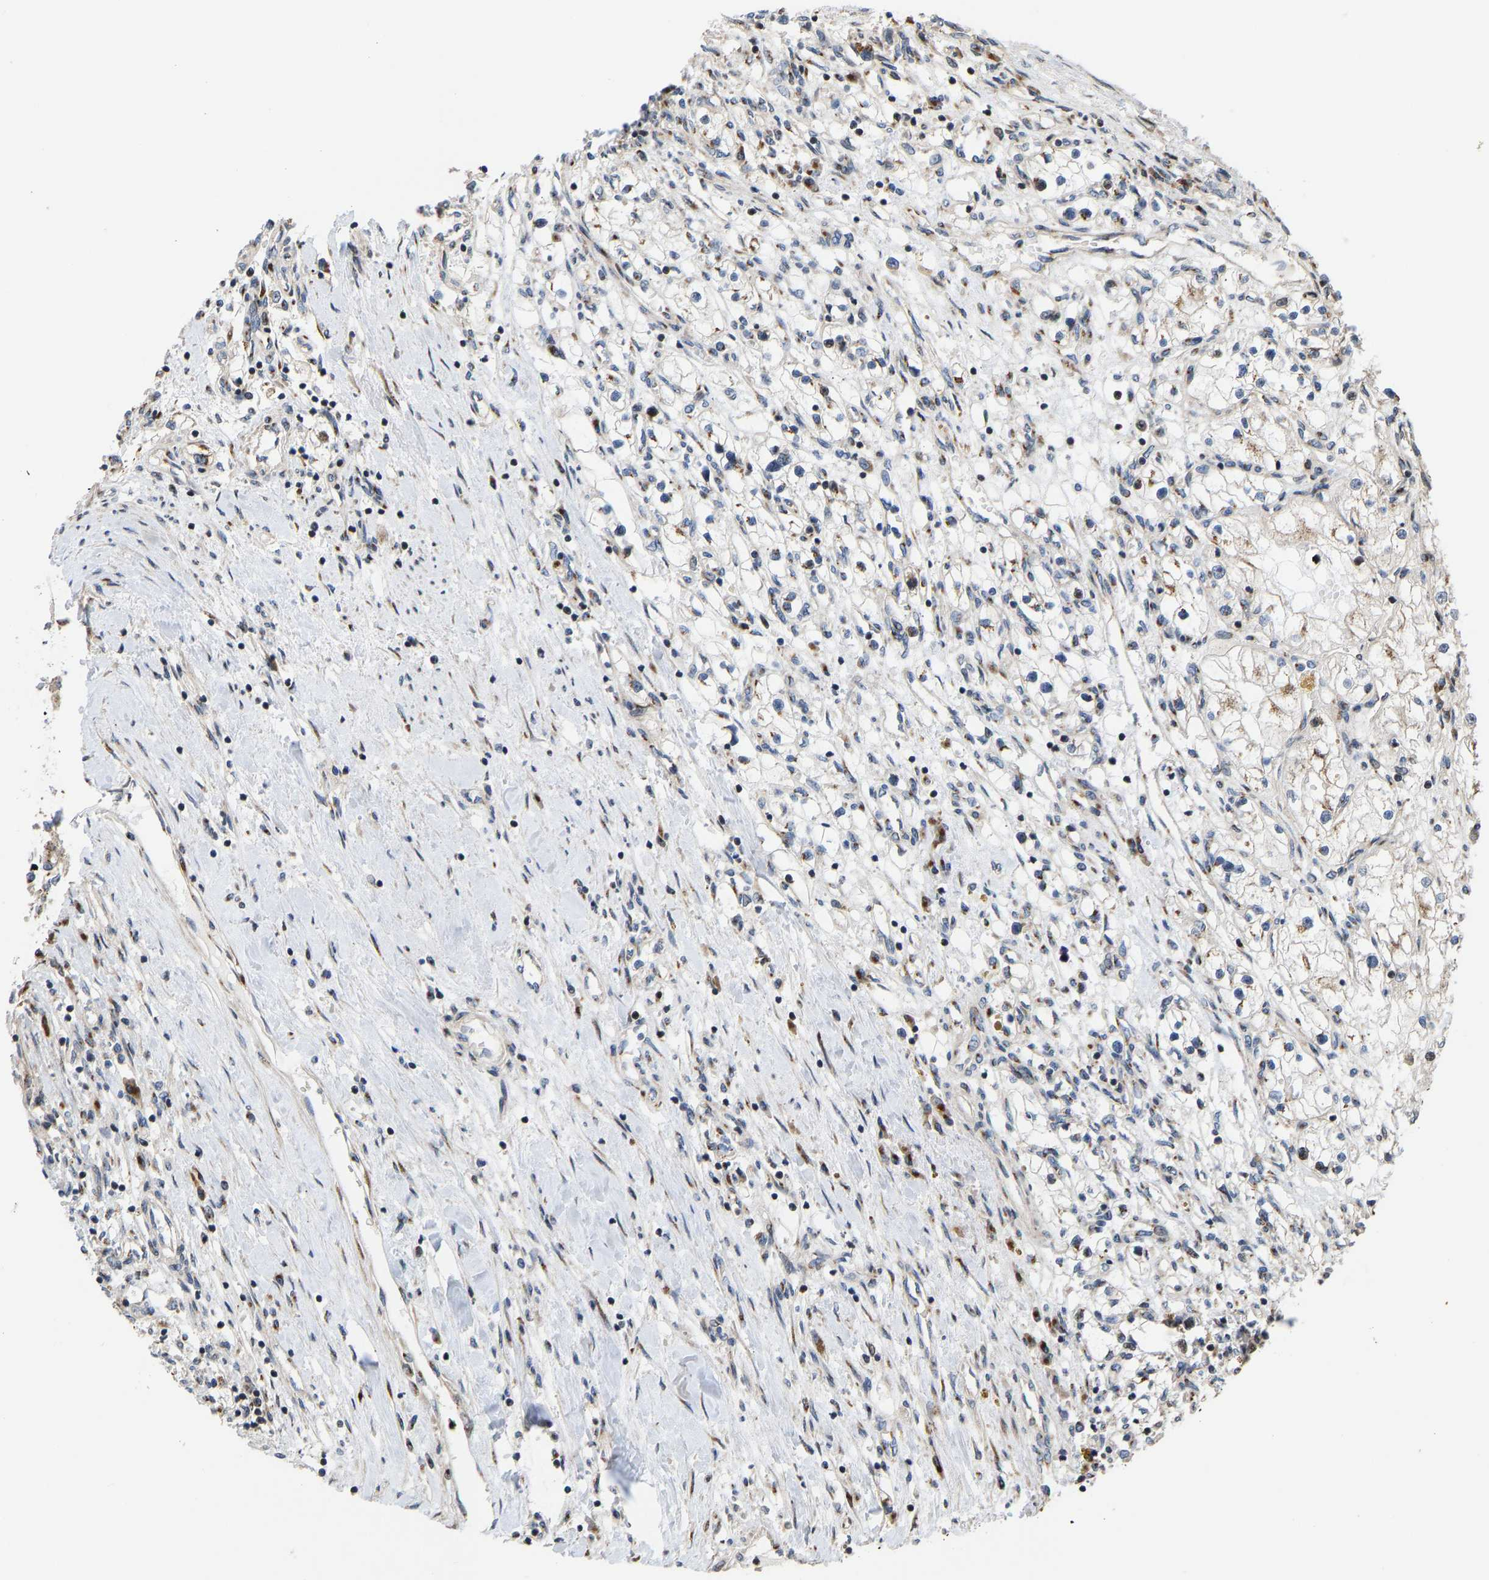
{"staining": {"intensity": "weak", "quantity": "<25%", "location": "cytoplasmic/membranous"}, "tissue": "renal cancer", "cell_type": "Tumor cells", "image_type": "cancer", "snomed": [{"axis": "morphology", "description": "Adenocarcinoma, NOS"}, {"axis": "topography", "description": "Kidney"}], "caption": "The photomicrograph reveals no significant positivity in tumor cells of adenocarcinoma (renal). The staining was performed using DAB (3,3'-diaminobenzidine) to visualize the protein expression in brown, while the nuclei were stained in blue with hematoxylin (Magnification: 20x).", "gene": "YIPF4", "patient": {"sex": "male", "age": 68}}